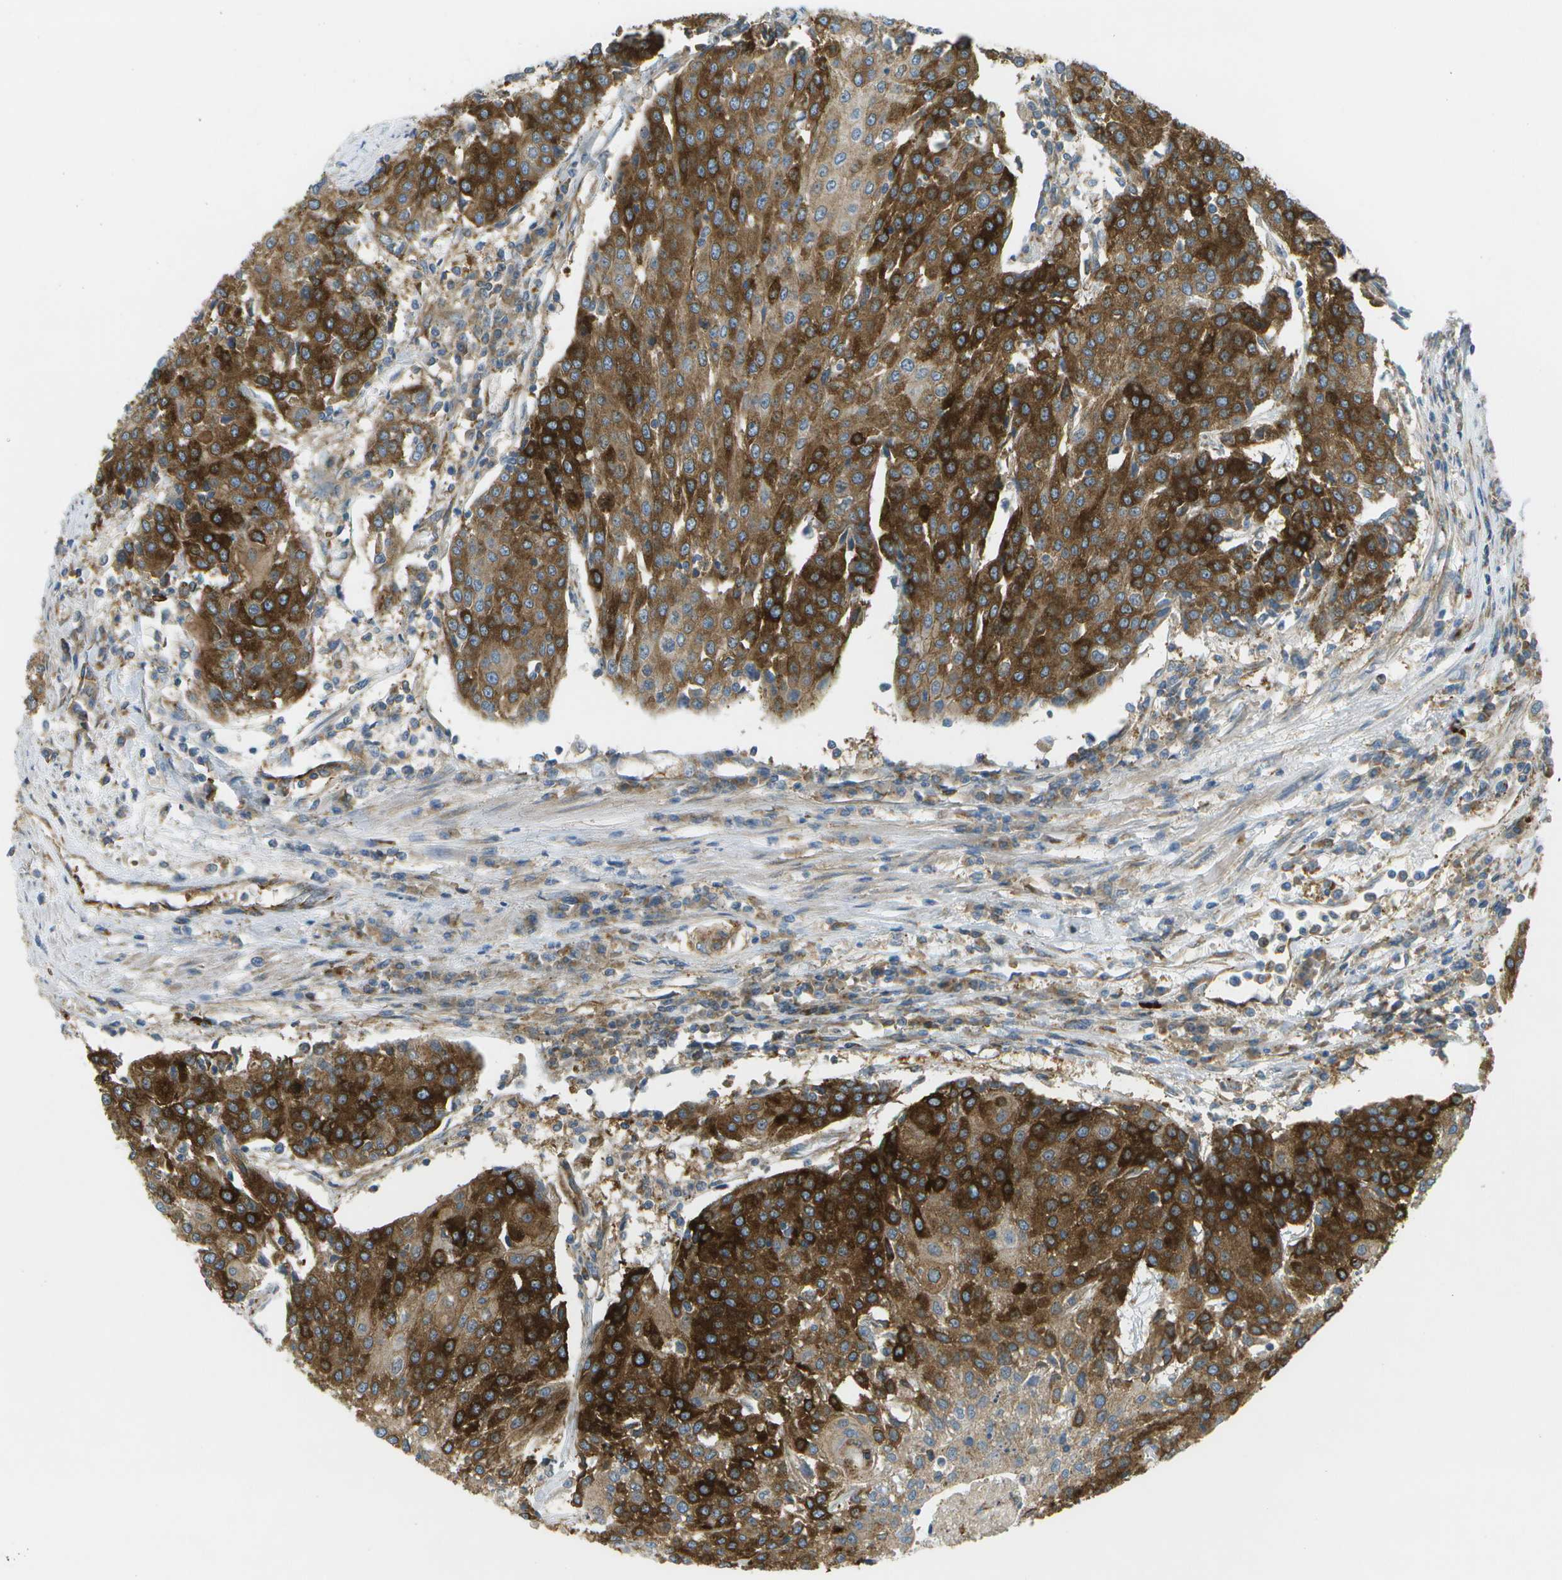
{"staining": {"intensity": "strong", "quantity": ">75%", "location": "cytoplasmic/membranous"}, "tissue": "urothelial cancer", "cell_type": "Tumor cells", "image_type": "cancer", "snomed": [{"axis": "morphology", "description": "Urothelial carcinoma, High grade"}, {"axis": "topography", "description": "Urinary bladder"}], "caption": "This is an image of immunohistochemistry staining of urothelial cancer, which shows strong positivity in the cytoplasmic/membranous of tumor cells.", "gene": "WNK2", "patient": {"sex": "female", "age": 85}}